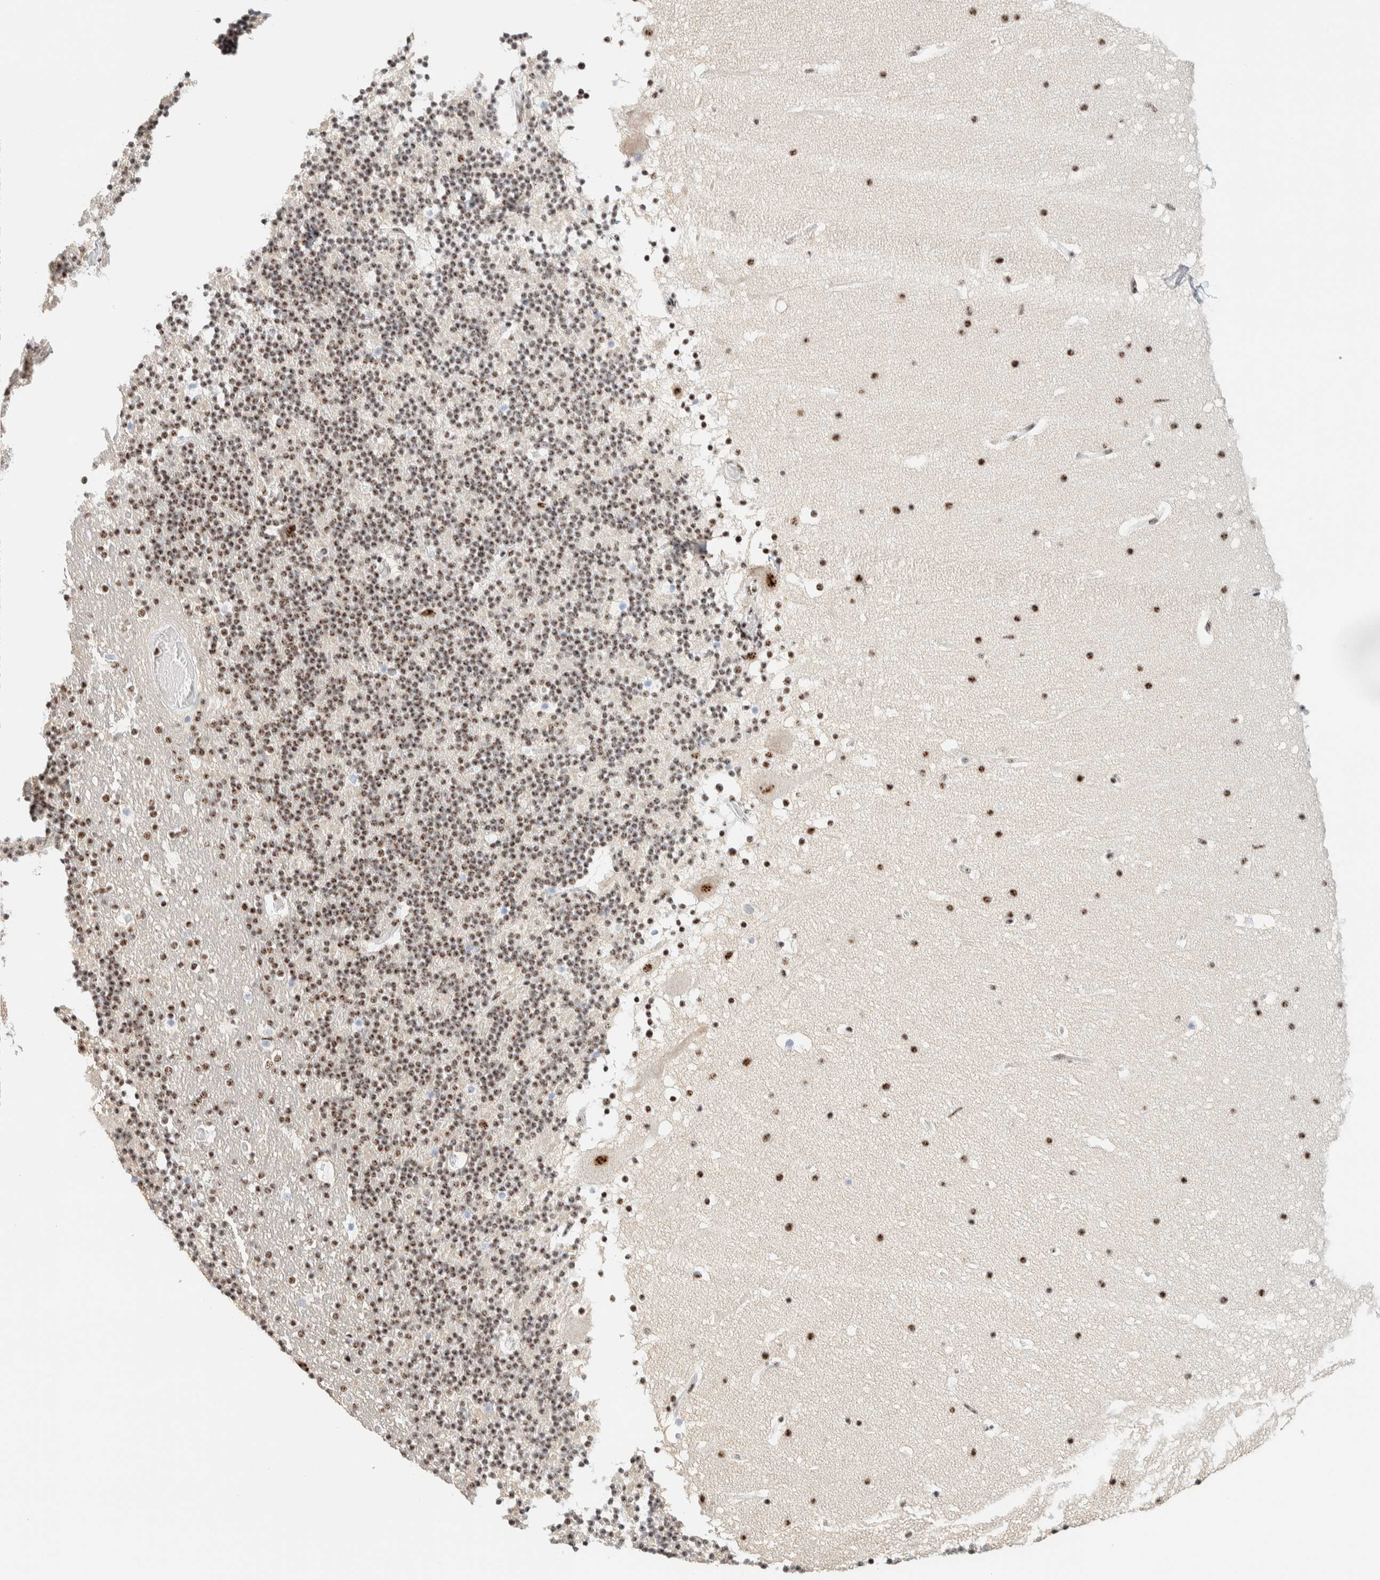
{"staining": {"intensity": "weak", "quantity": ">75%", "location": "nuclear"}, "tissue": "cerebellum", "cell_type": "Cells in granular layer", "image_type": "normal", "snomed": [{"axis": "morphology", "description": "Normal tissue, NOS"}, {"axis": "topography", "description": "Cerebellum"}], "caption": "A brown stain shows weak nuclear expression of a protein in cells in granular layer of unremarkable human cerebellum.", "gene": "SON", "patient": {"sex": "male", "age": 57}}